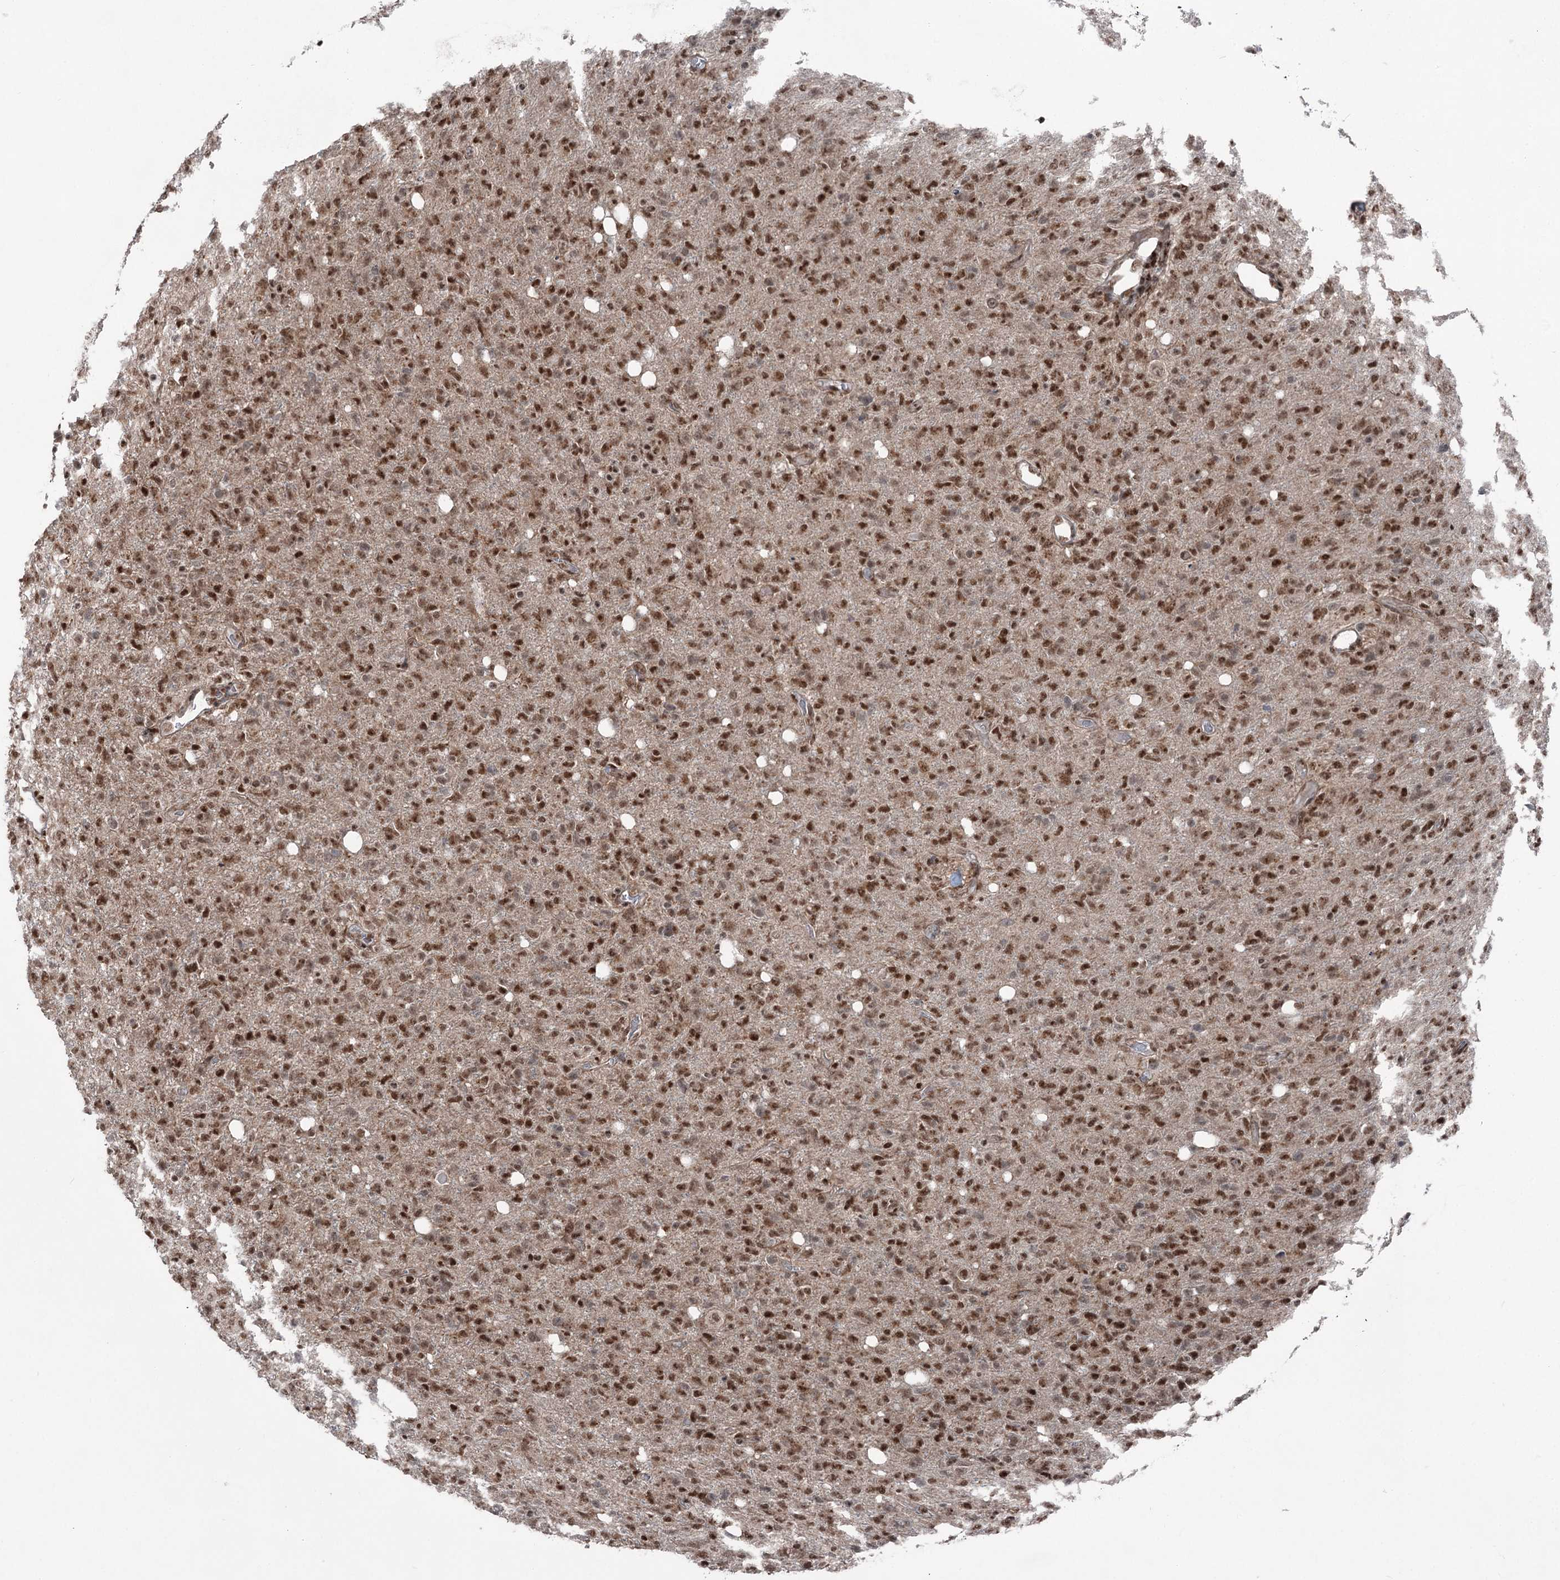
{"staining": {"intensity": "moderate", "quantity": ">75%", "location": "nuclear"}, "tissue": "glioma", "cell_type": "Tumor cells", "image_type": "cancer", "snomed": [{"axis": "morphology", "description": "Glioma, malignant, High grade"}, {"axis": "topography", "description": "Brain"}], "caption": "Glioma stained with a protein marker reveals moderate staining in tumor cells.", "gene": "ZCCHC8", "patient": {"sex": "female", "age": 57}}